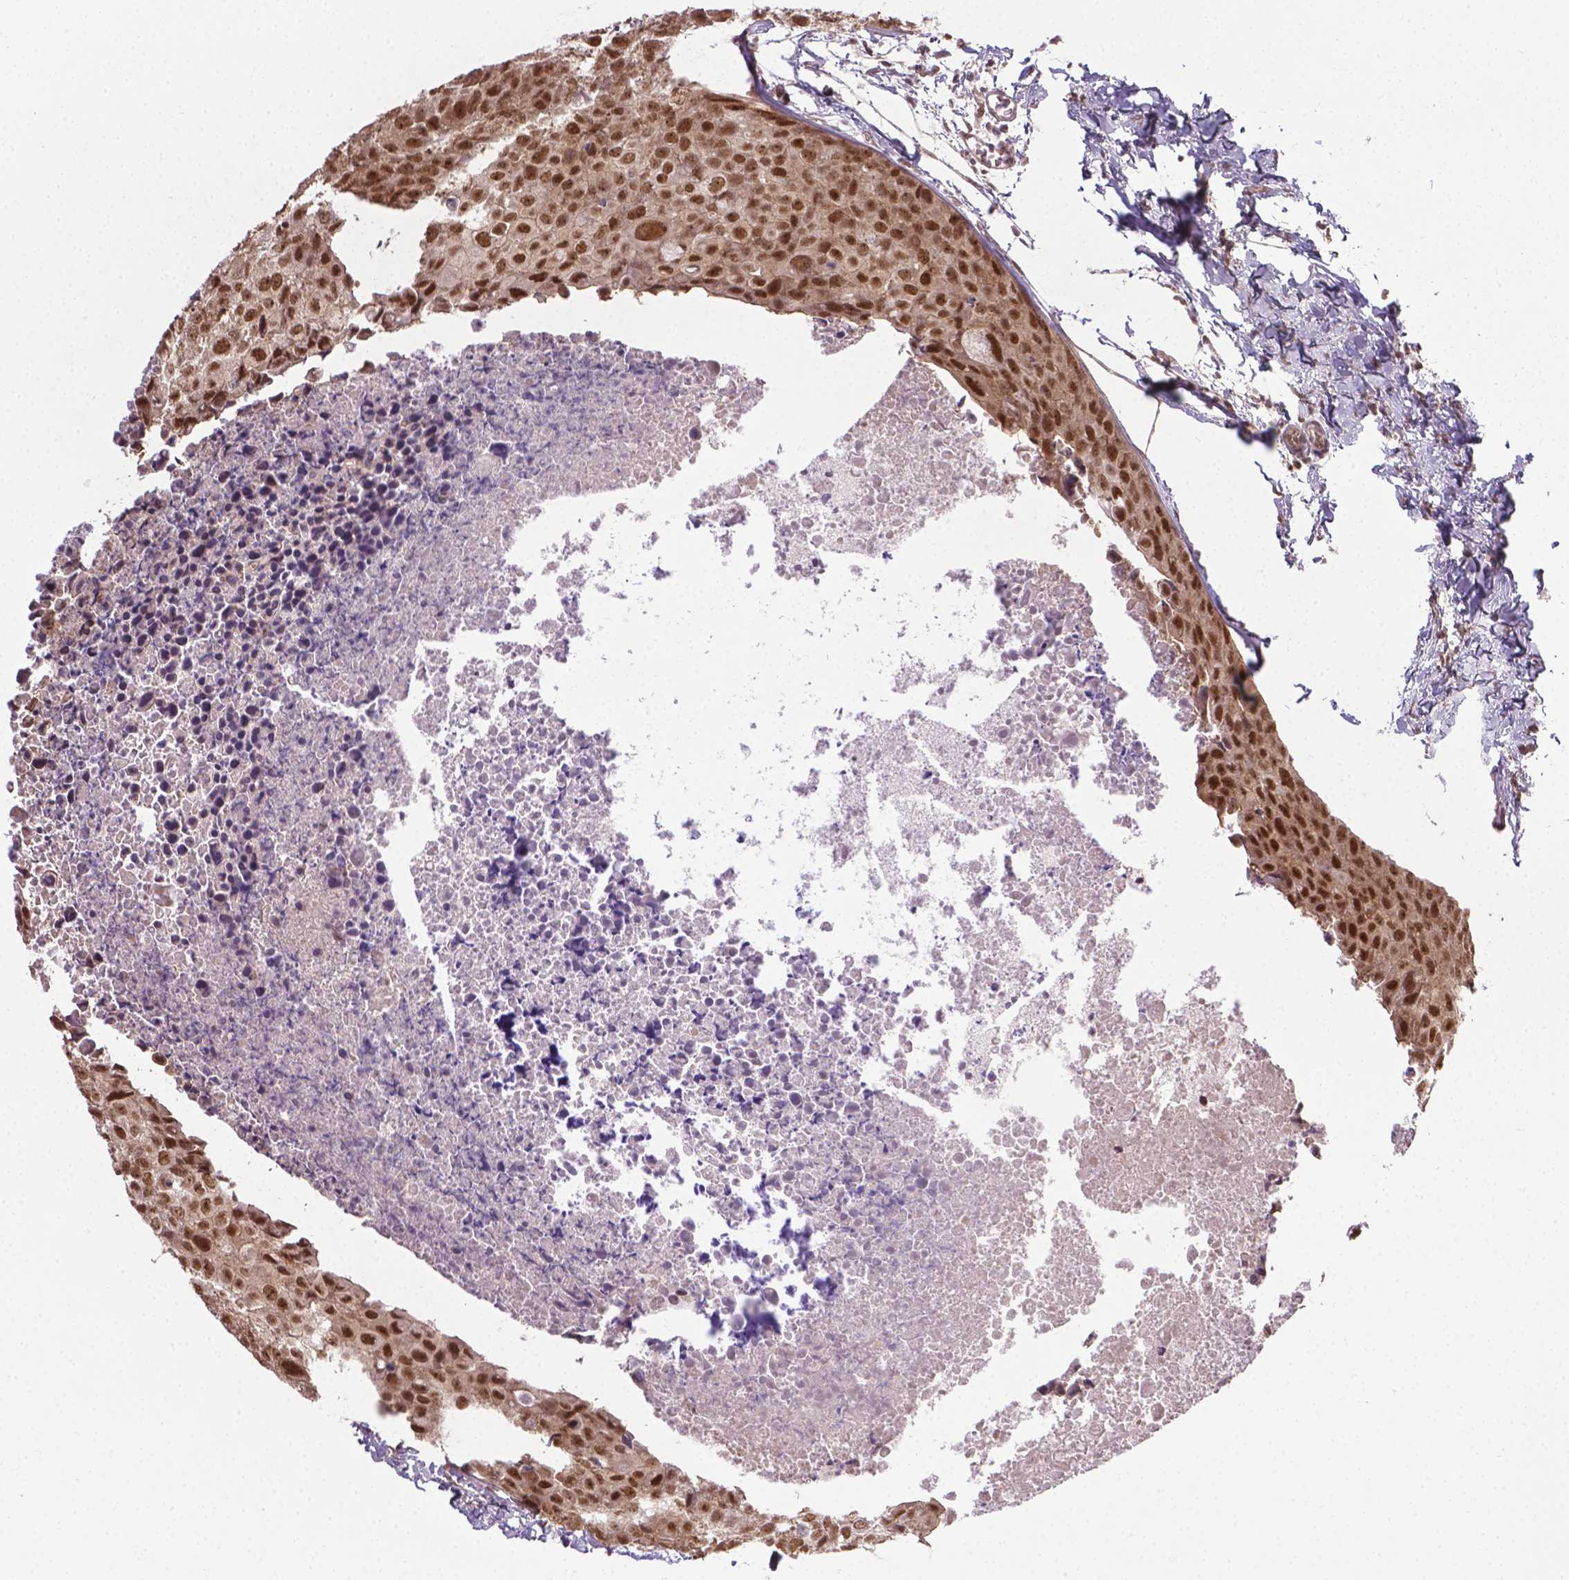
{"staining": {"intensity": "strong", "quantity": ">75%", "location": "nuclear"}, "tissue": "breast cancer", "cell_type": "Tumor cells", "image_type": "cancer", "snomed": [{"axis": "morphology", "description": "Duct carcinoma"}, {"axis": "topography", "description": "Breast"}], "caption": "Immunohistochemical staining of human breast cancer (invasive ductal carcinoma) reveals high levels of strong nuclear protein expression in about >75% of tumor cells.", "gene": "ANKRD54", "patient": {"sex": "female", "age": 38}}